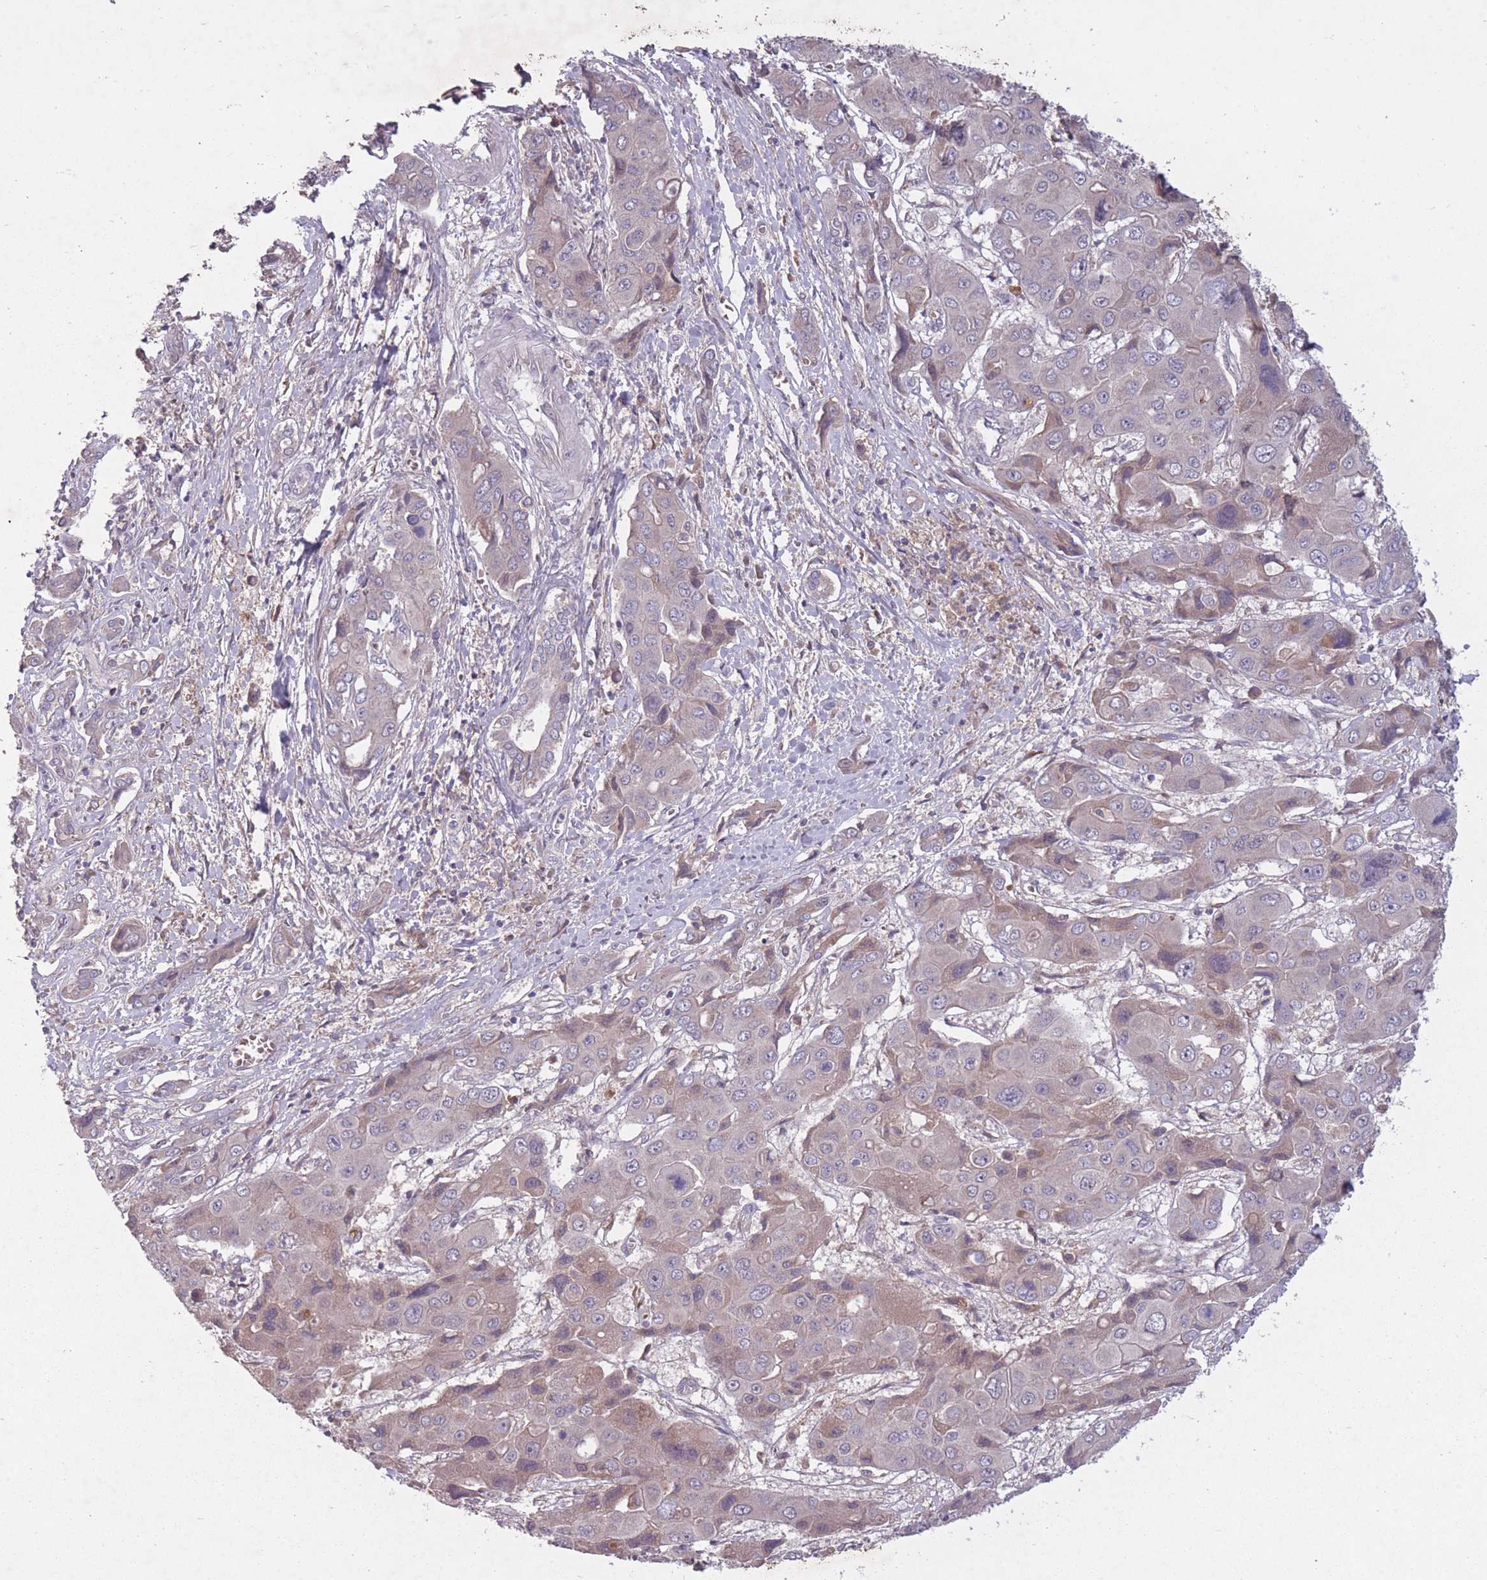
{"staining": {"intensity": "weak", "quantity": "<25%", "location": "cytoplasmic/membranous"}, "tissue": "liver cancer", "cell_type": "Tumor cells", "image_type": "cancer", "snomed": [{"axis": "morphology", "description": "Cholangiocarcinoma"}, {"axis": "topography", "description": "Liver"}], "caption": "High power microscopy micrograph of an immunohistochemistry (IHC) photomicrograph of liver cancer (cholangiocarcinoma), revealing no significant expression in tumor cells.", "gene": "OR2V2", "patient": {"sex": "male", "age": 67}}